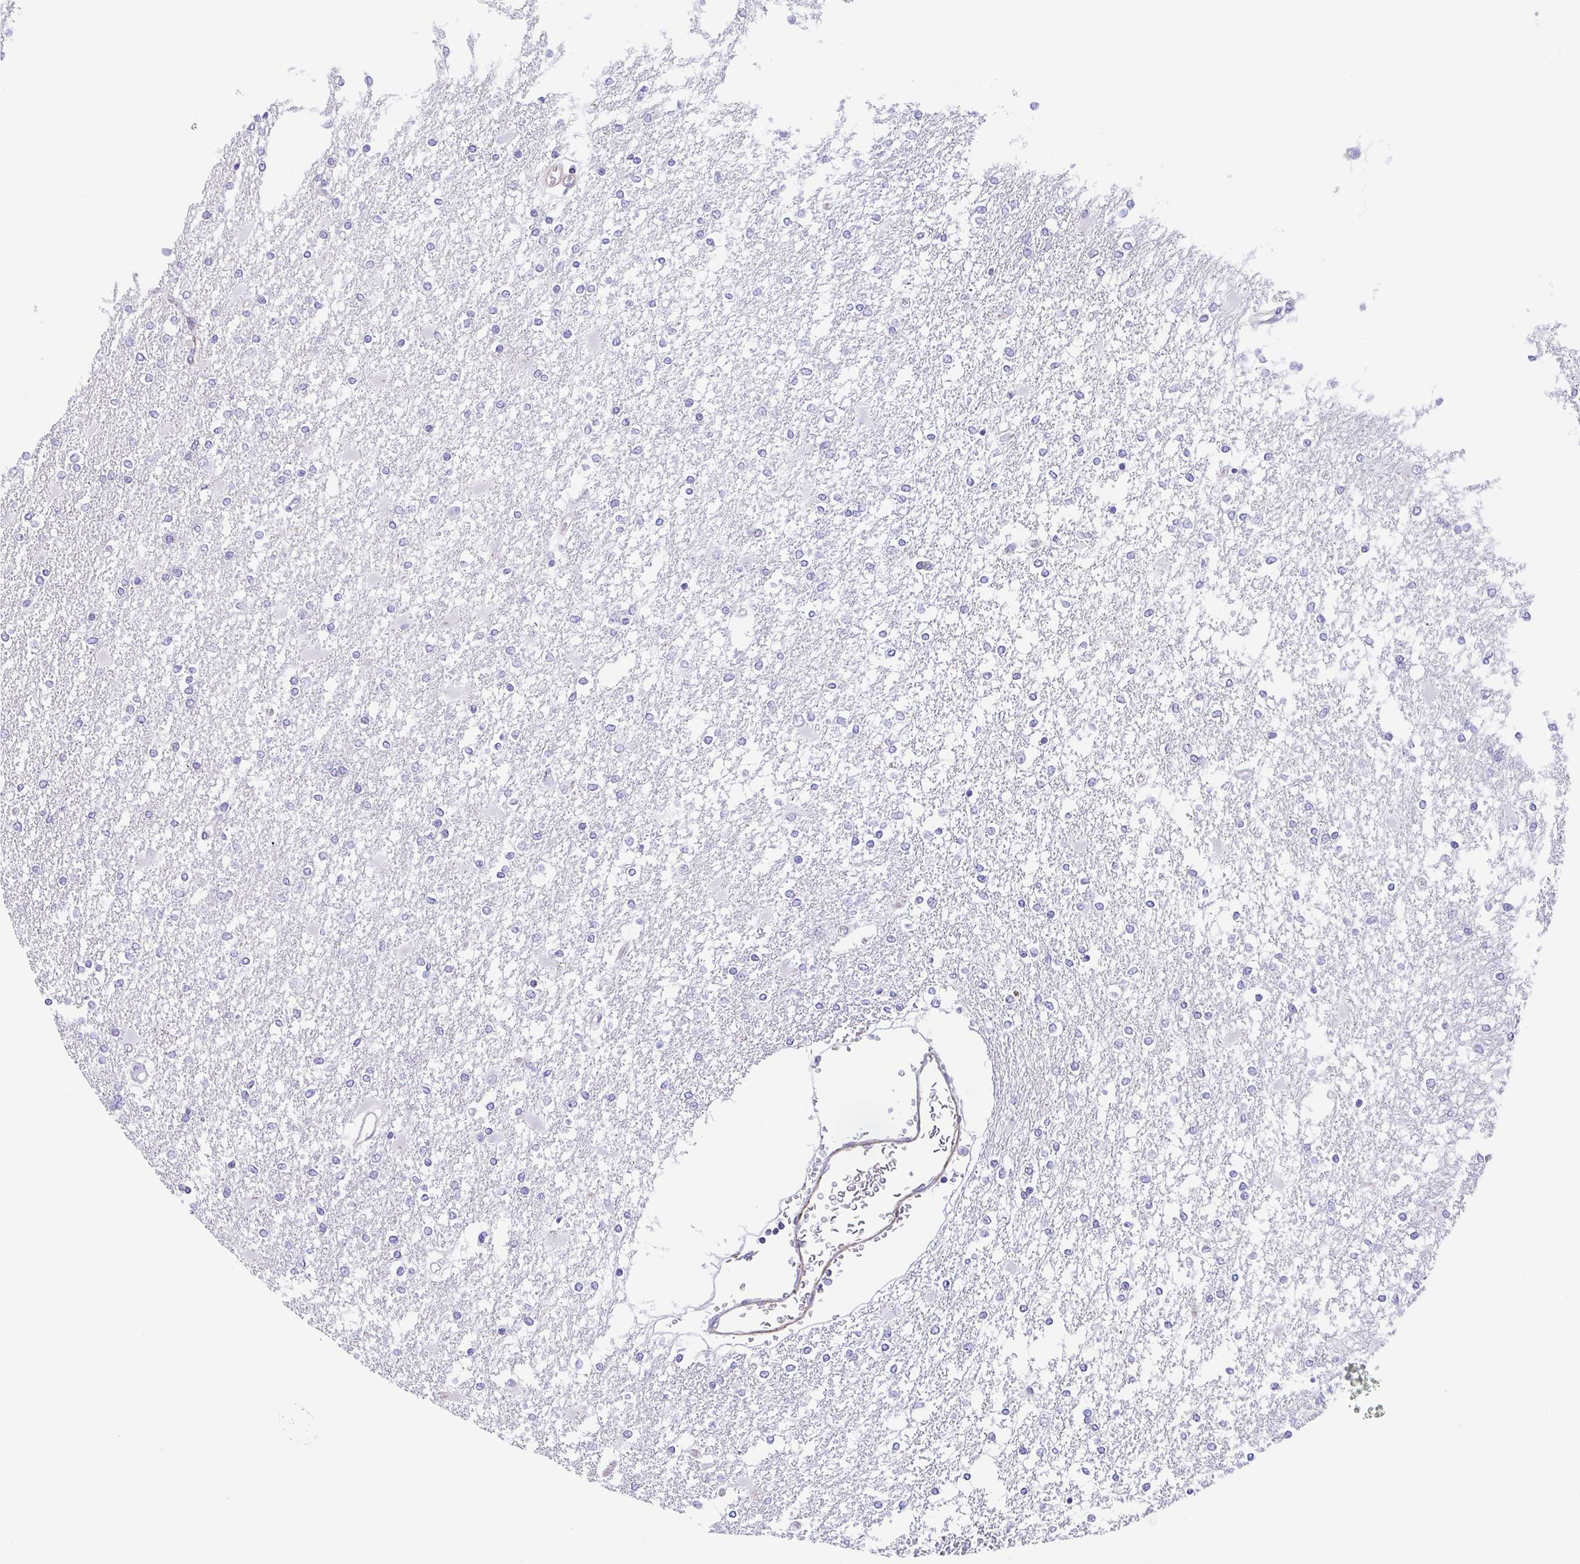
{"staining": {"intensity": "negative", "quantity": "none", "location": "none"}, "tissue": "glioma", "cell_type": "Tumor cells", "image_type": "cancer", "snomed": [{"axis": "morphology", "description": "Glioma, malignant, High grade"}, {"axis": "topography", "description": "Cerebral cortex"}], "caption": "The photomicrograph shows no staining of tumor cells in malignant high-grade glioma.", "gene": "TRAM2", "patient": {"sex": "male", "age": 79}}